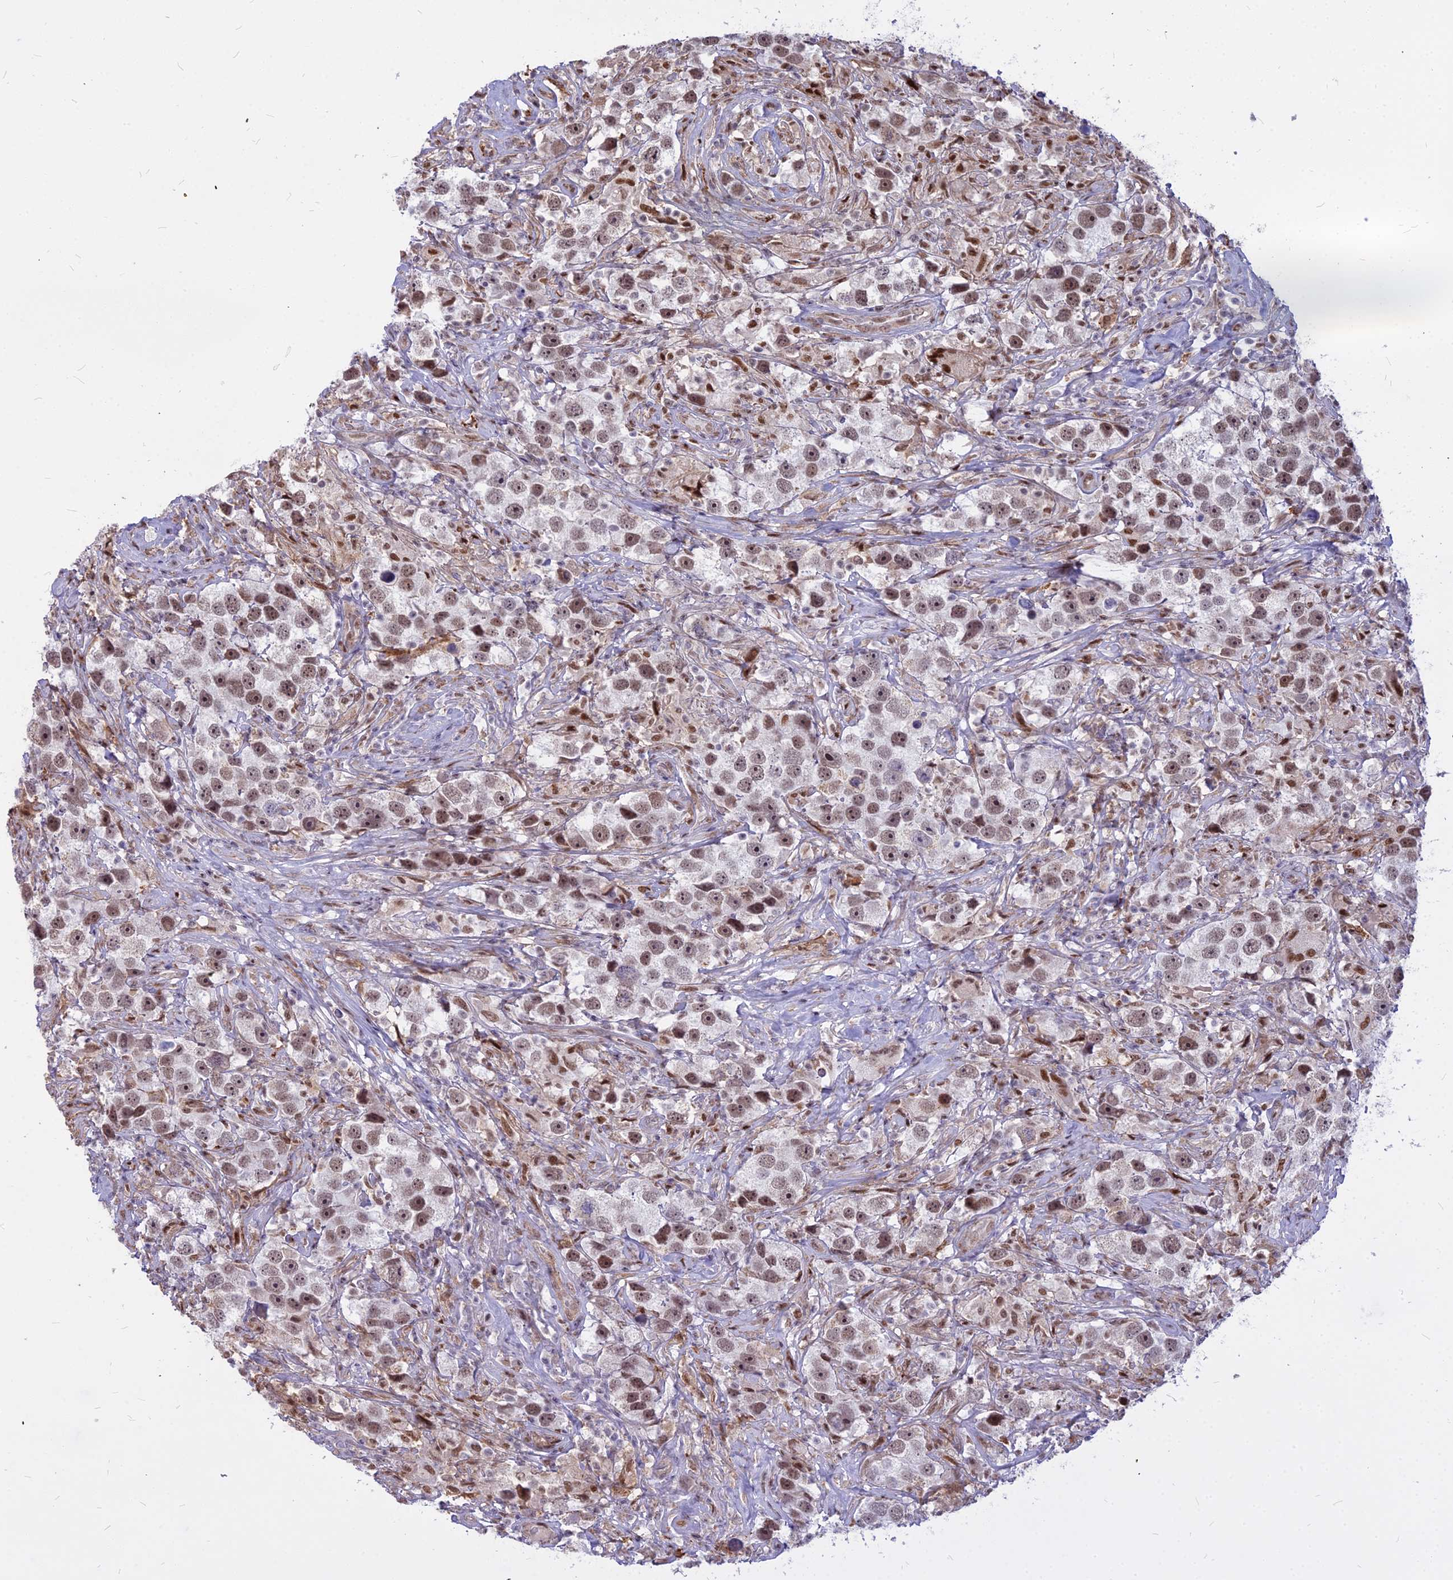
{"staining": {"intensity": "weak", "quantity": ">75%", "location": "nuclear"}, "tissue": "testis cancer", "cell_type": "Tumor cells", "image_type": "cancer", "snomed": [{"axis": "morphology", "description": "Seminoma, NOS"}, {"axis": "topography", "description": "Testis"}], "caption": "IHC (DAB (3,3'-diaminobenzidine)) staining of human testis seminoma exhibits weak nuclear protein positivity in about >75% of tumor cells.", "gene": "ALG10", "patient": {"sex": "male", "age": 49}}